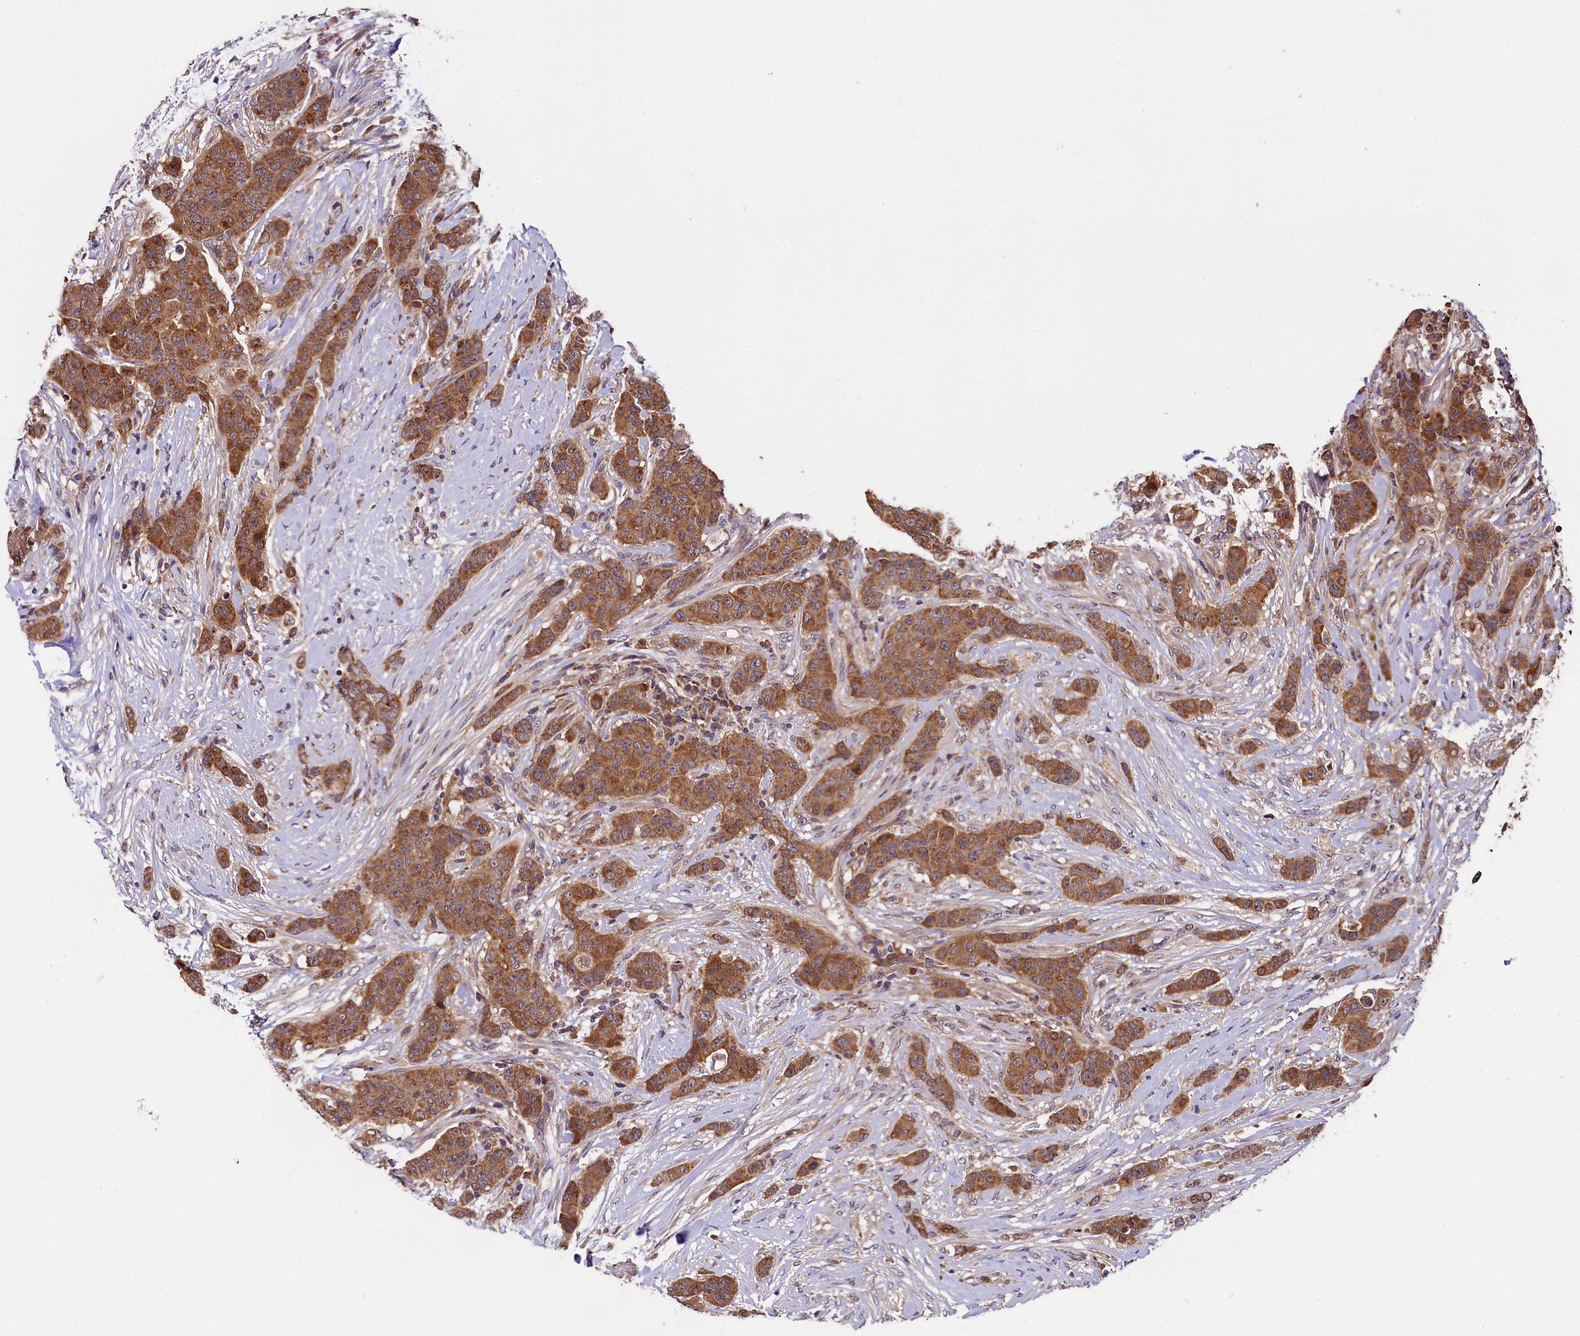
{"staining": {"intensity": "moderate", "quantity": ">75%", "location": "cytoplasmic/membranous"}, "tissue": "breast cancer", "cell_type": "Tumor cells", "image_type": "cancer", "snomed": [{"axis": "morphology", "description": "Duct carcinoma"}, {"axis": "topography", "description": "Breast"}], "caption": "About >75% of tumor cells in human breast cancer (infiltrating ductal carcinoma) show moderate cytoplasmic/membranous protein staining as visualized by brown immunohistochemical staining.", "gene": "DOHH", "patient": {"sex": "female", "age": 40}}